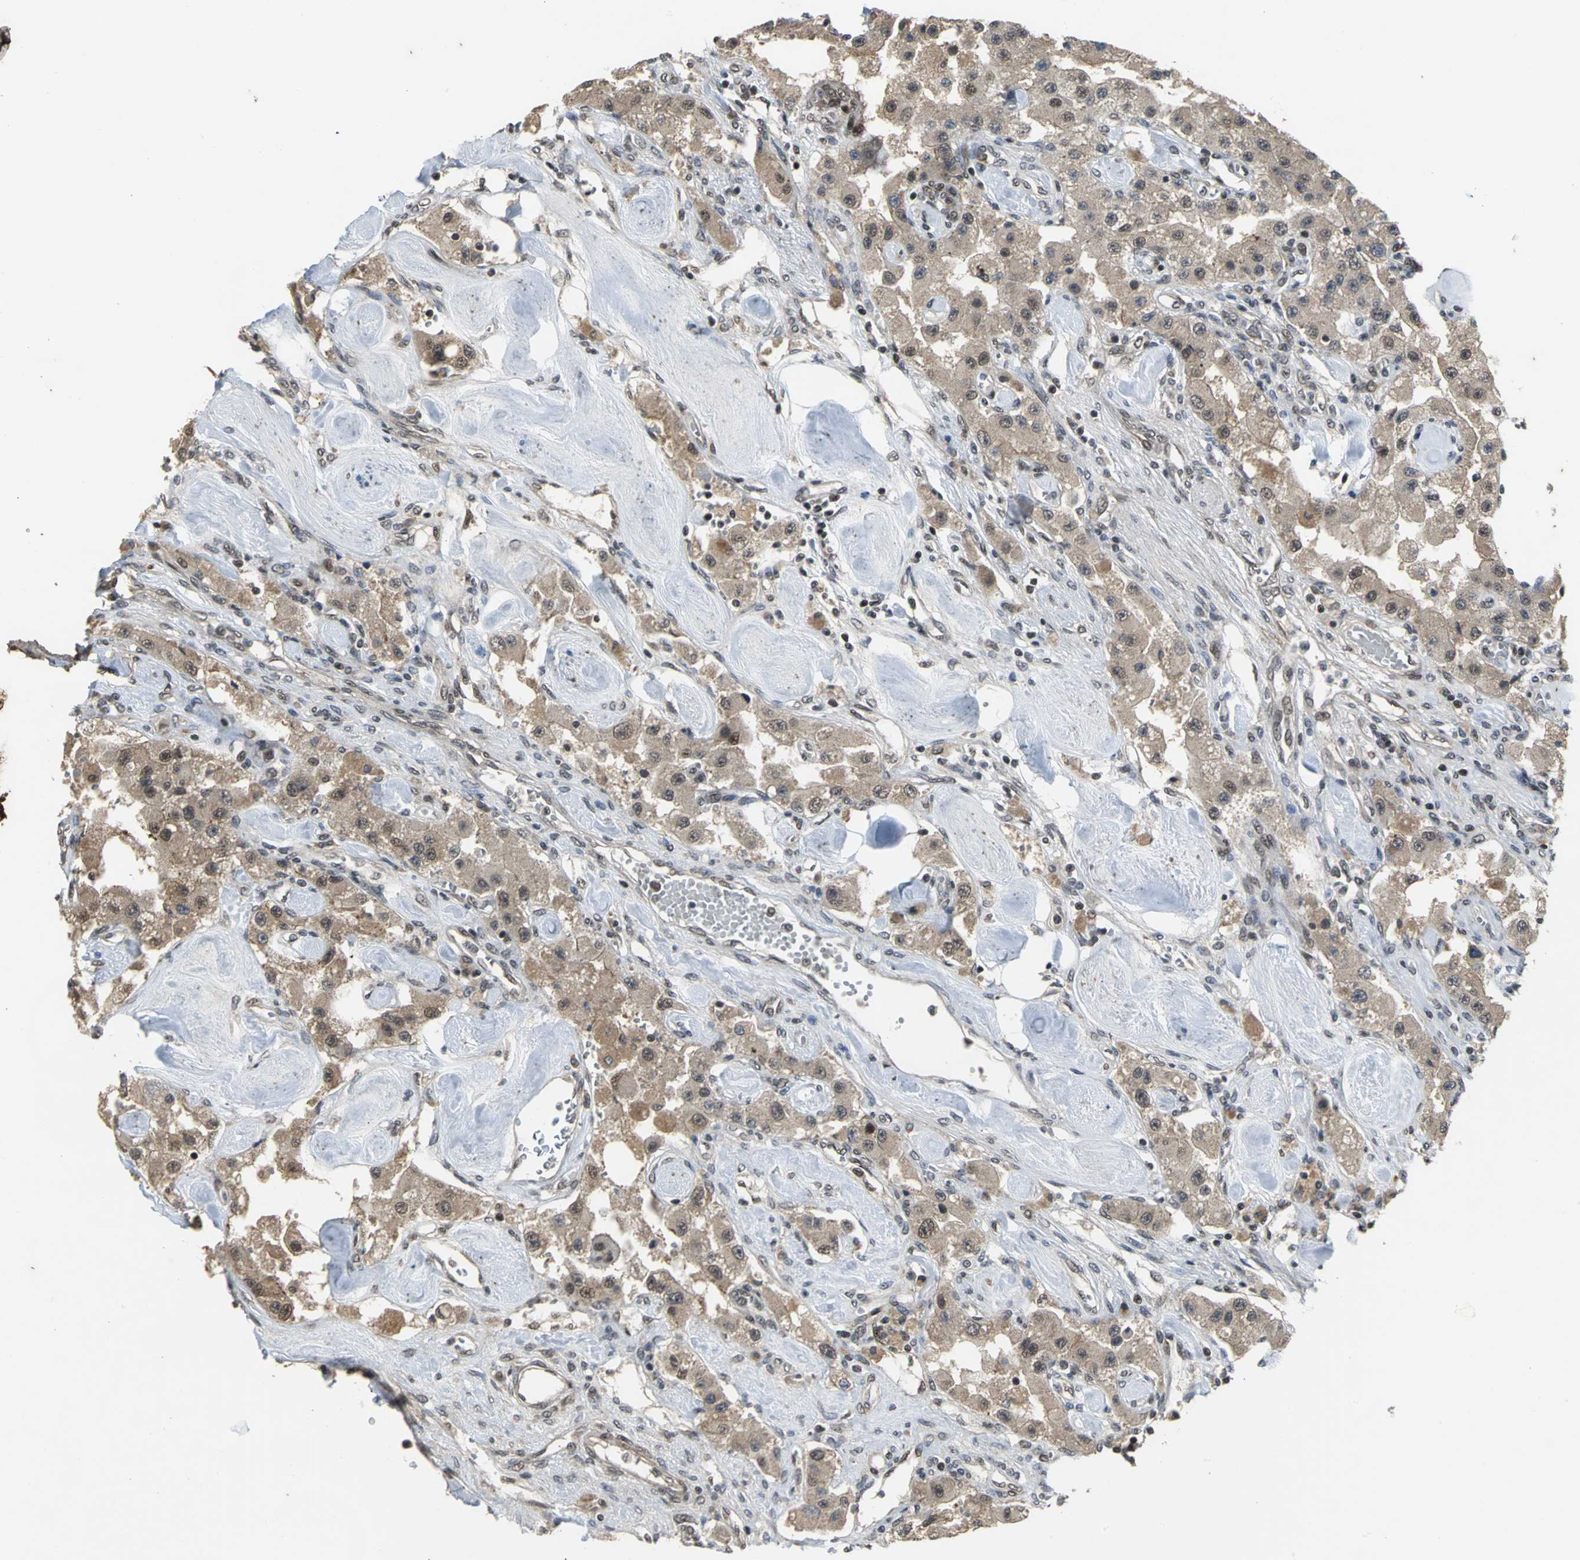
{"staining": {"intensity": "weak", "quantity": ">75%", "location": "nuclear"}, "tissue": "carcinoid", "cell_type": "Tumor cells", "image_type": "cancer", "snomed": [{"axis": "morphology", "description": "Carcinoid, malignant, NOS"}, {"axis": "topography", "description": "Pancreas"}], "caption": "Weak nuclear protein positivity is present in approximately >75% of tumor cells in carcinoid (malignant).", "gene": "NOTCH3", "patient": {"sex": "male", "age": 41}}